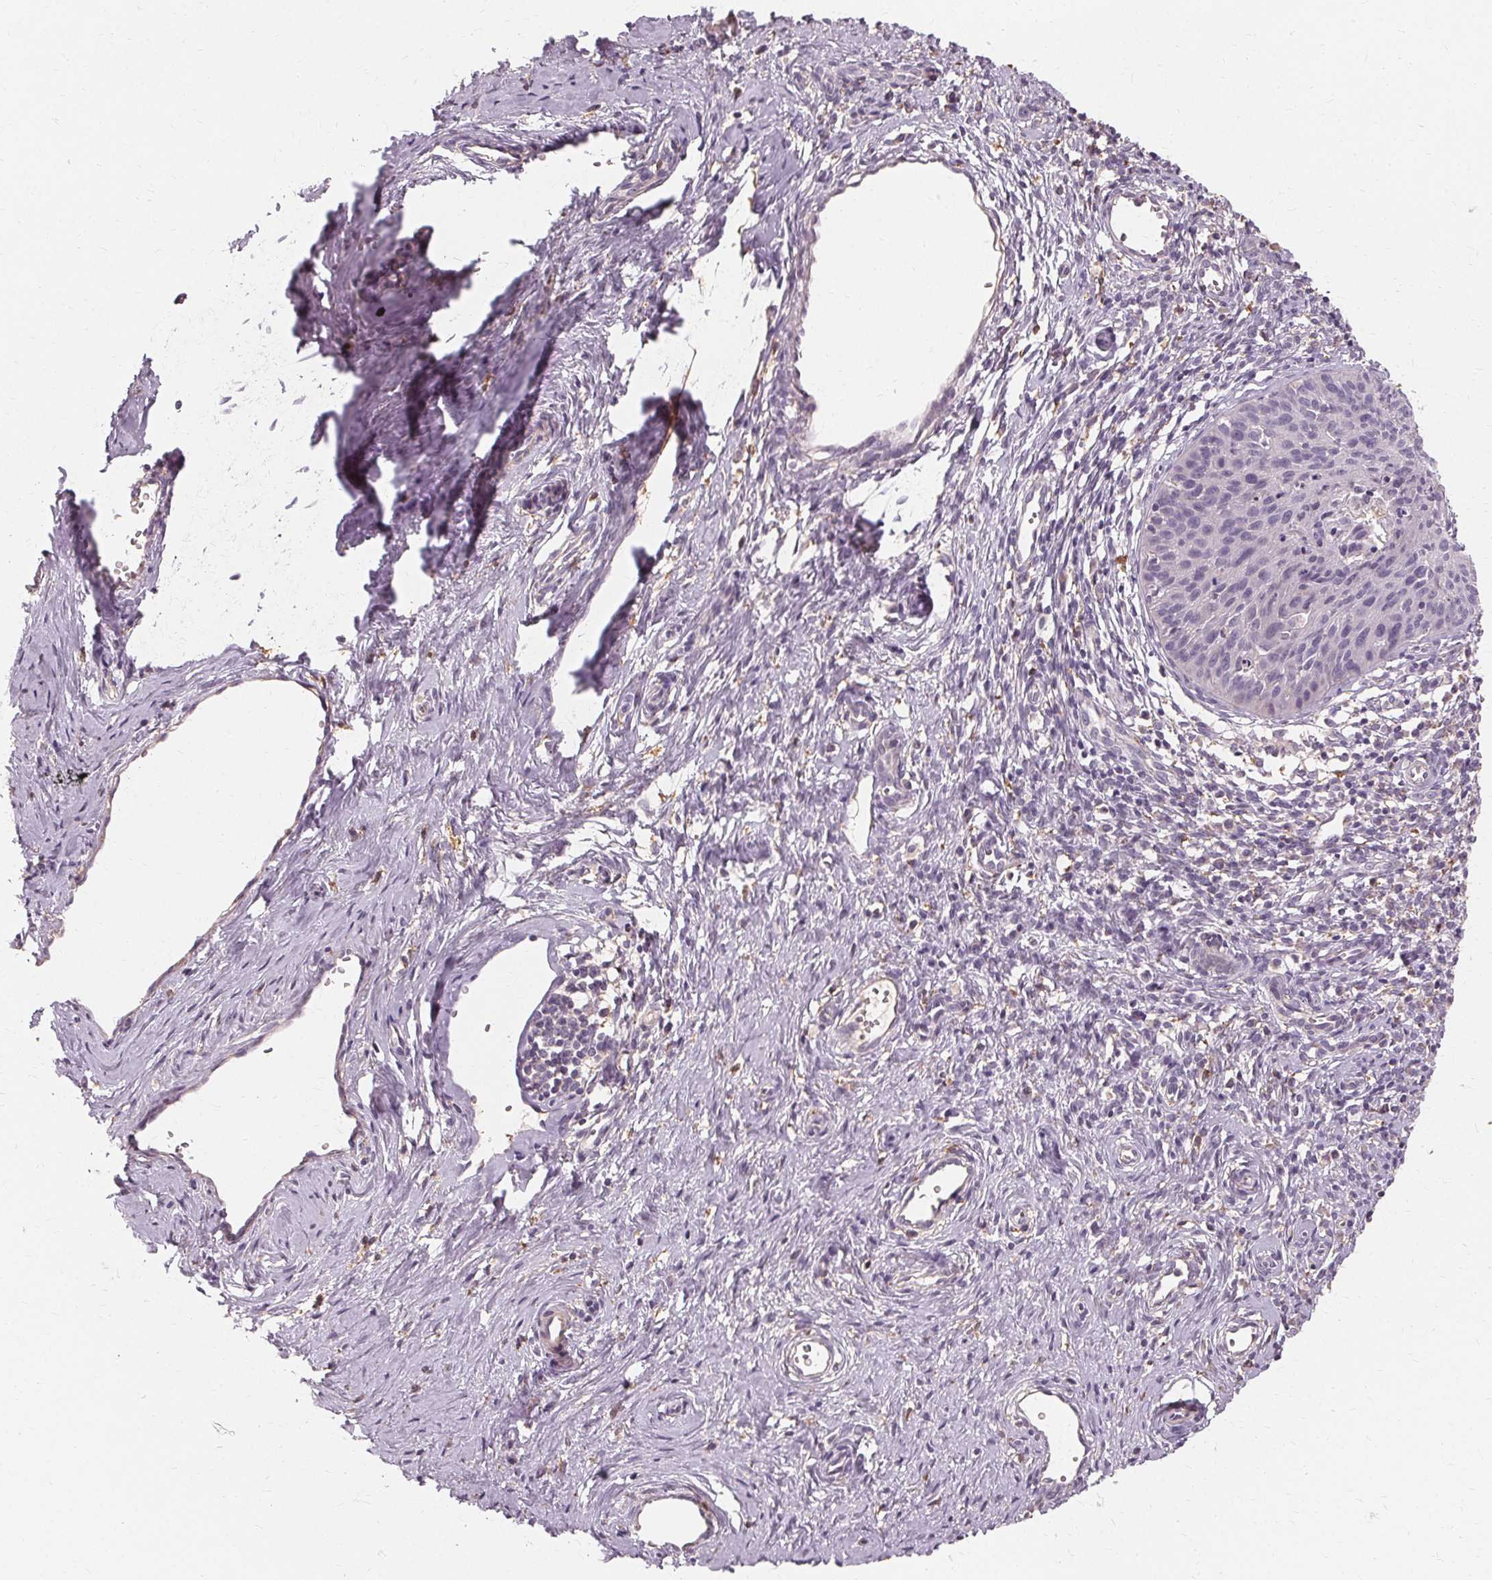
{"staining": {"intensity": "negative", "quantity": "none", "location": "none"}, "tissue": "cervical cancer", "cell_type": "Tumor cells", "image_type": "cancer", "snomed": [{"axis": "morphology", "description": "Squamous cell carcinoma, NOS"}, {"axis": "topography", "description": "Cervix"}], "caption": "An IHC photomicrograph of squamous cell carcinoma (cervical) is shown. There is no staining in tumor cells of squamous cell carcinoma (cervical).", "gene": "IFNGR1", "patient": {"sex": "female", "age": 52}}